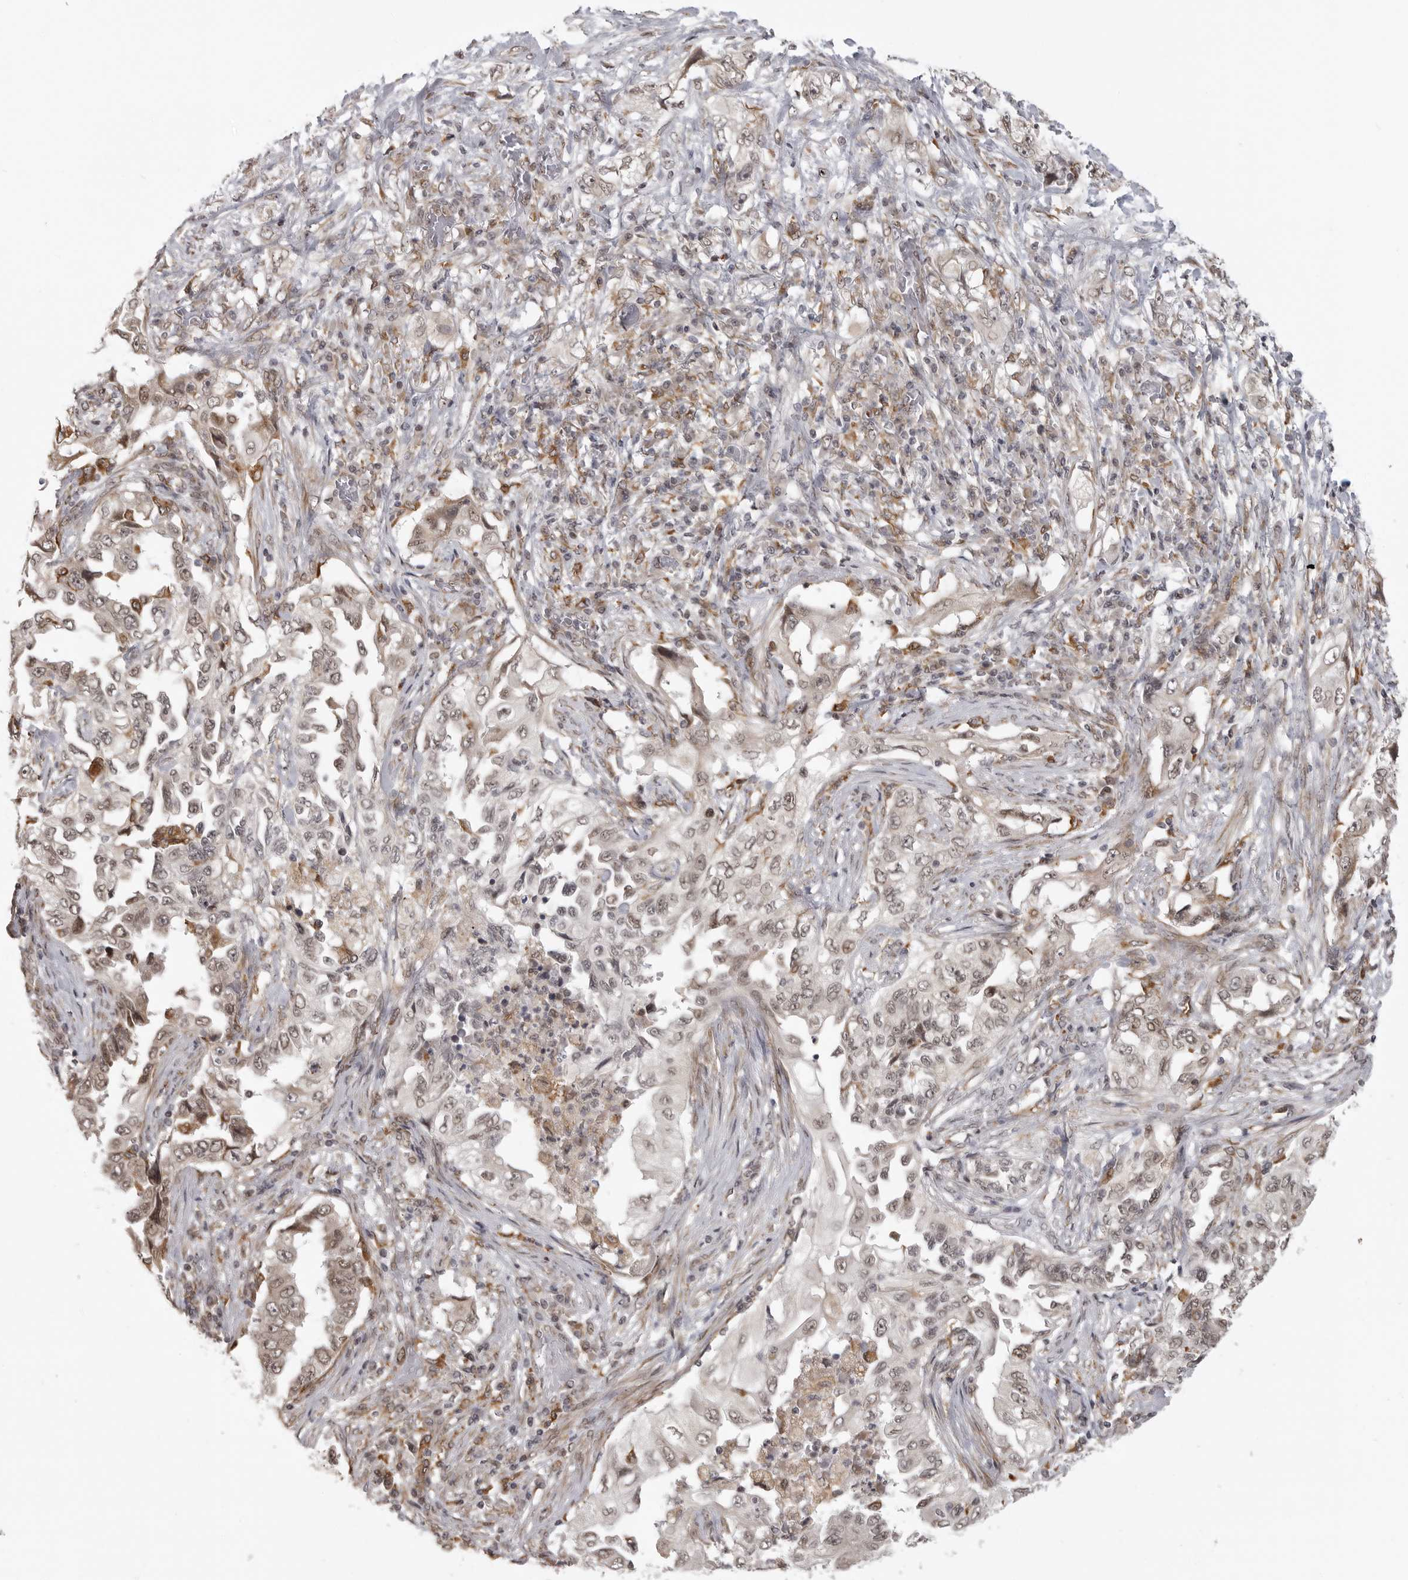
{"staining": {"intensity": "weak", "quantity": ">75%", "location": "nuclear"}, "tissue": "lung cancer", "cell_type": "Tumor cells", "image_type": "cancer", "snomed": [{"axis": "morphology", "description": "Adenocarcinoma, NOS"}, {"axis": "topography", "description": "Lung"}], "caption": "Weak nuclear positivity is present in about >75% of tumor cells in lung adenocarcinoma. Nuclei are stained in blue.", "gene": "ISG20L2", "patient": {"sex": "female", "age": 51}}